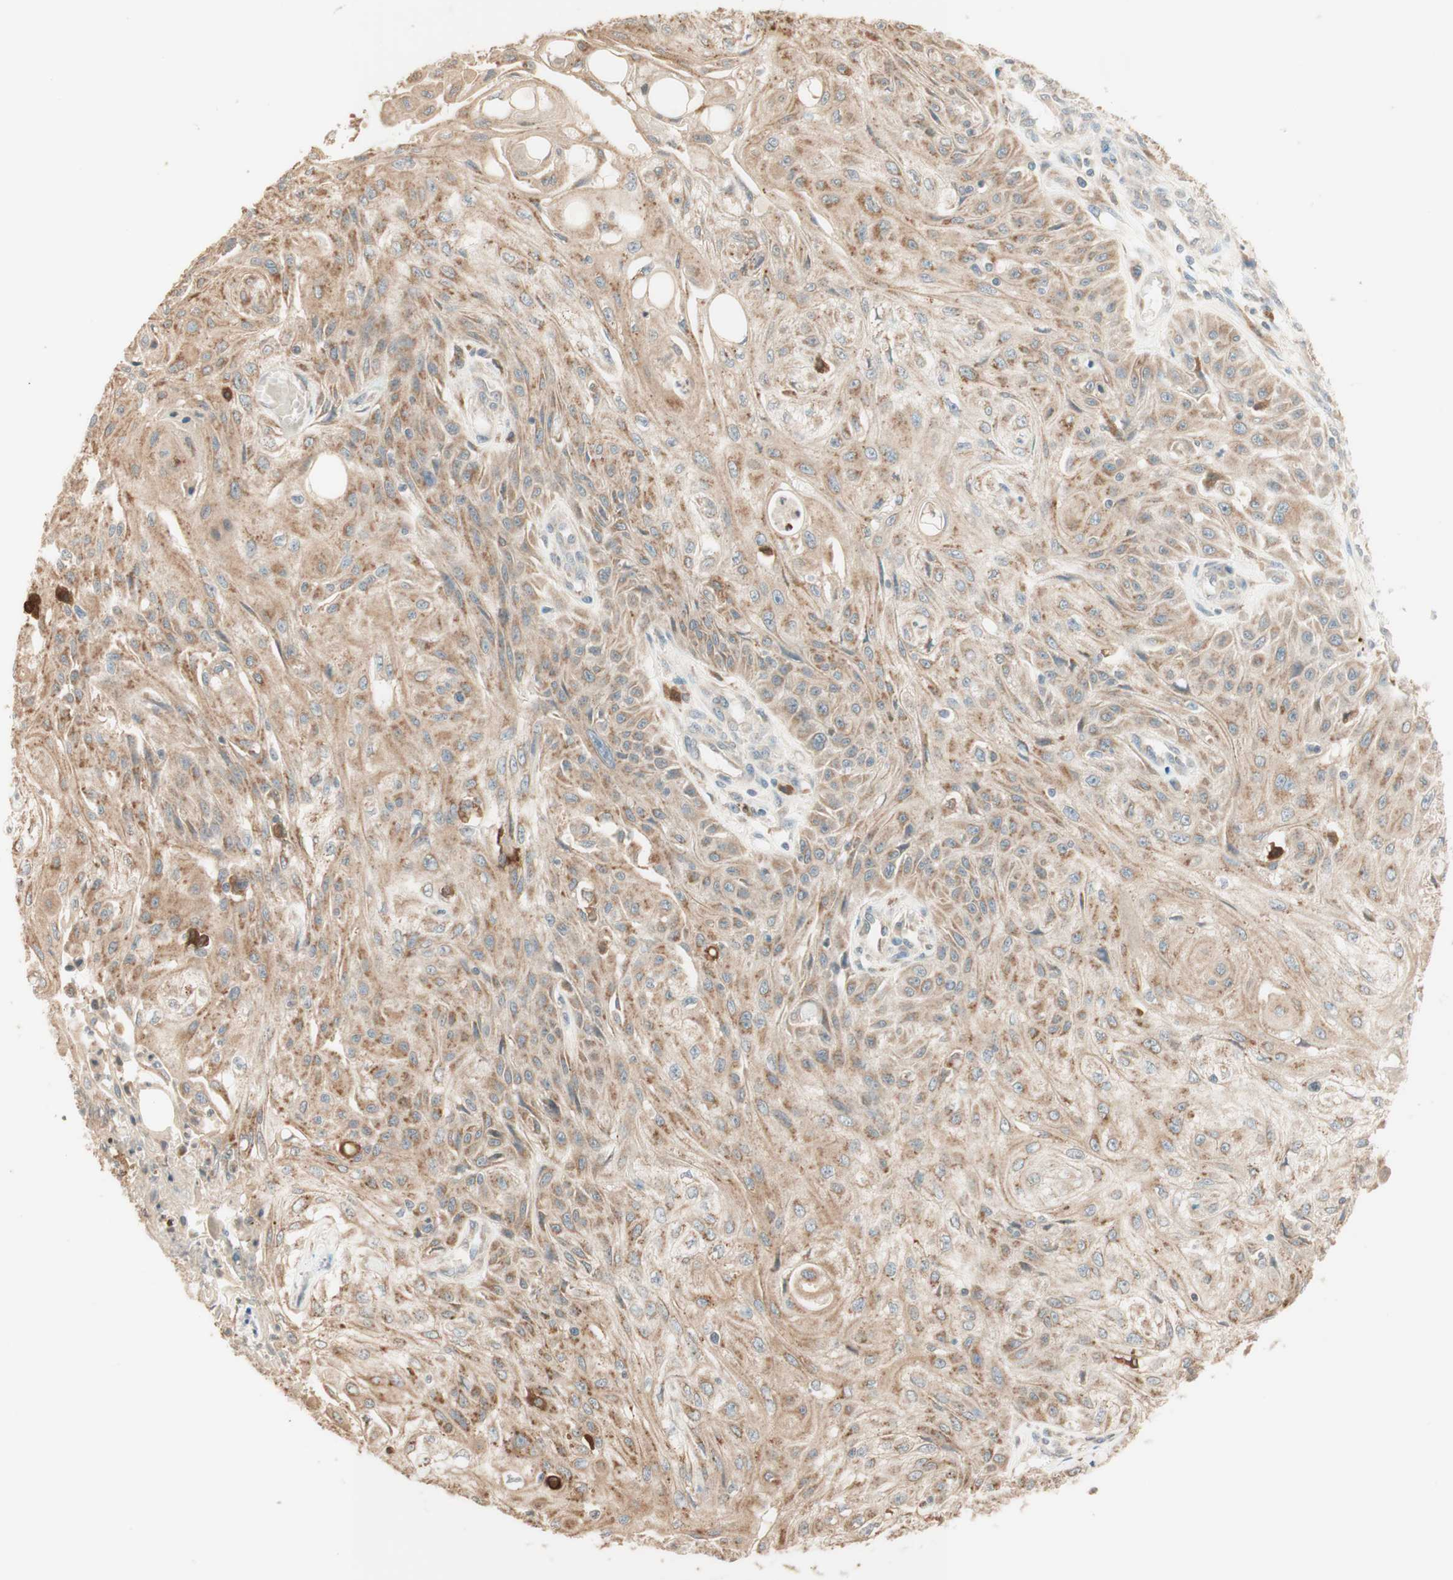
{"staining": {"intensity": "moderate", "quantity": ">75%", "location": "cytoplasmic/membranous"}, "tissue": "skin cancer", "cell_type": "Tumor cells", "image_type": "cancer", "snomed": [{"axis": "morphology", "description": "Squamous cell carcinoma, NOS"}, {"axis": "topography", "description": "Skin"}], "caption": "Immunohistochemistry micrograph of neoplastic tissue: human skin cancer stained using immunohistochemistry reveals medium levels of moderate protein expression localized specifically in the cytoplasmic/membranous of tumor cells, appearing as a cytoplasmic/membranous brown color.", "gene": "CLCN2", "patient": {"sex": "male", "age": 75}}